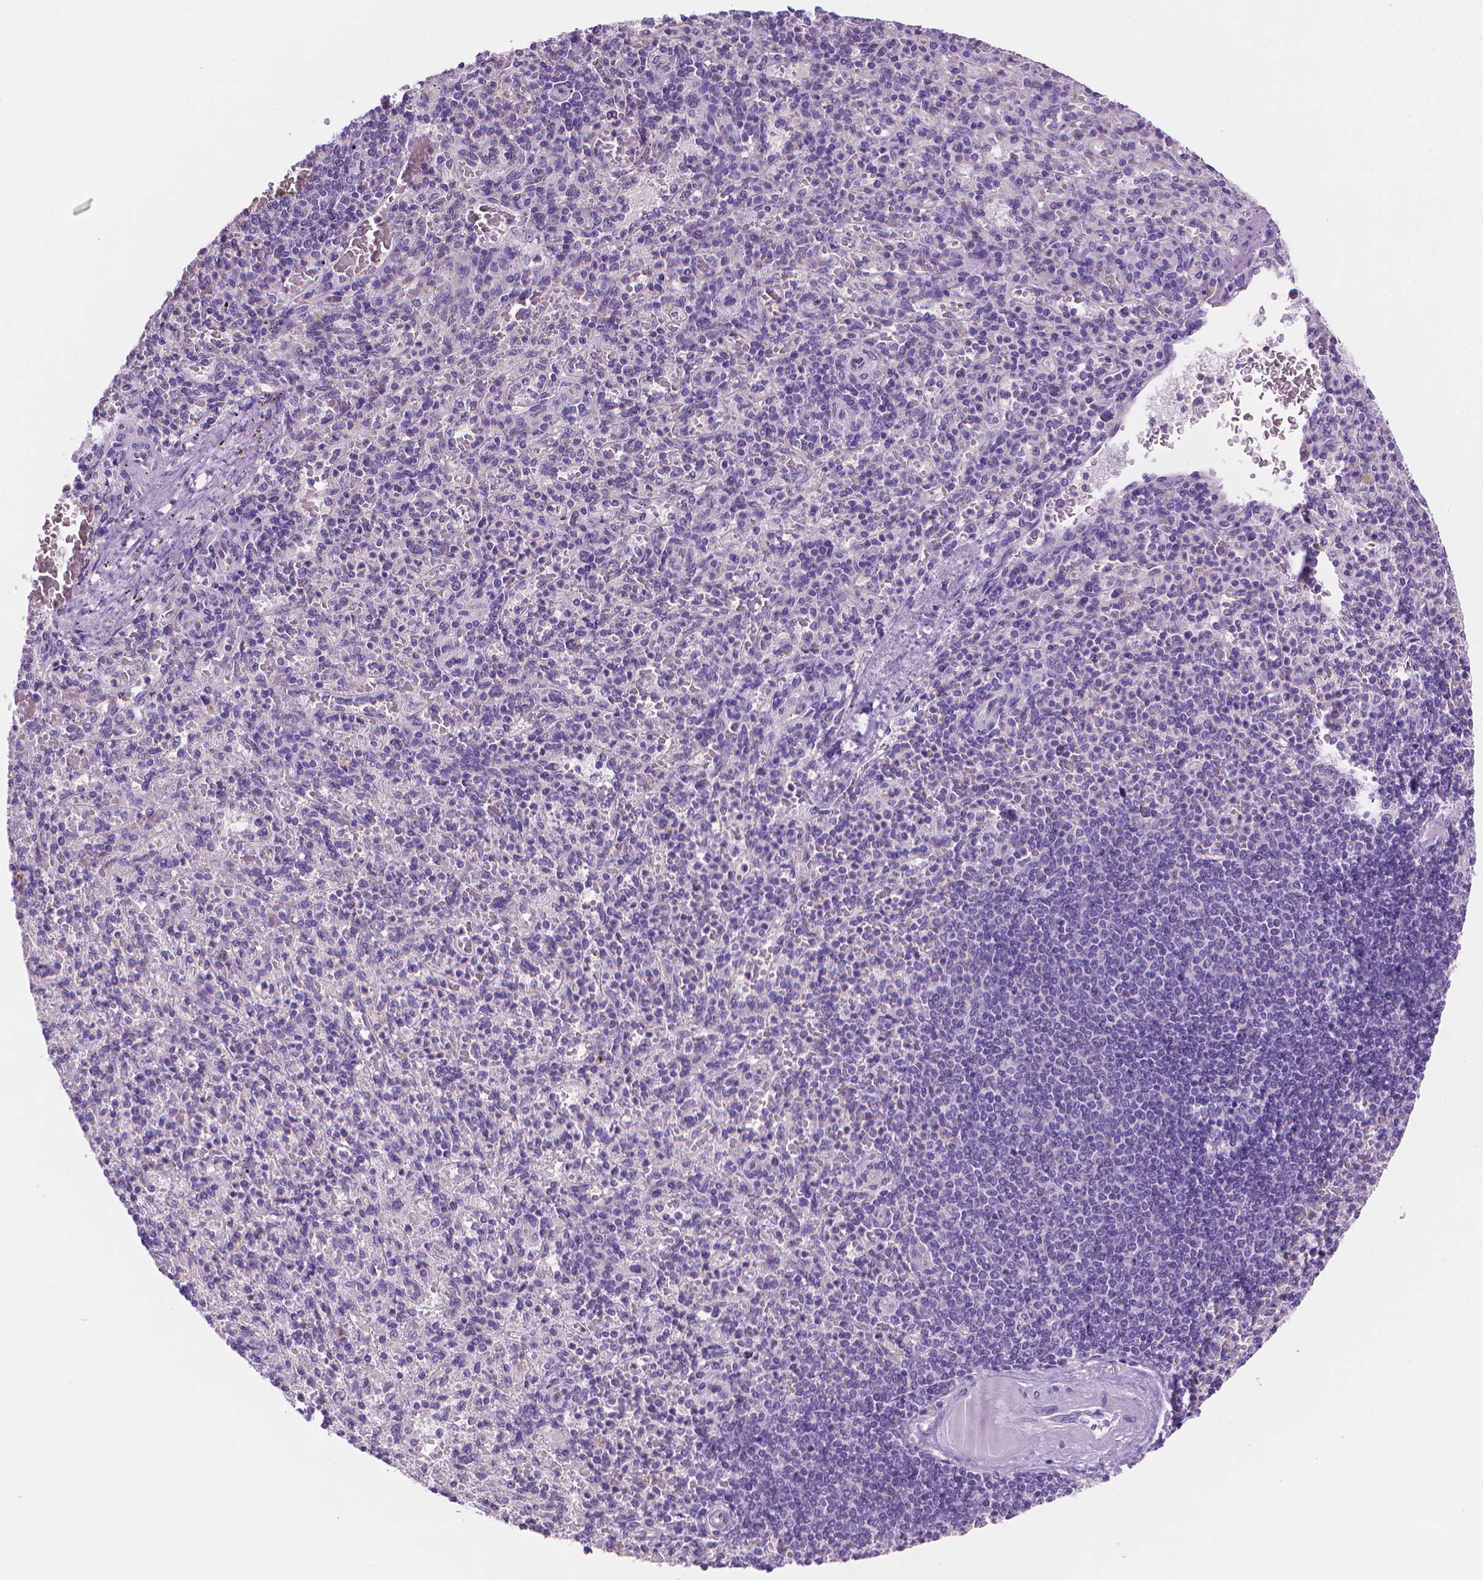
{"staining": {"intensity": "negative", "quantity": "none", "location": "none"}, "tissue": "spleen", "cell_type": "Cells in red pulp", "image_type": "normal", "snomed": [{"axis": "morphology", "description": "Normal tissue, NOS"}, {"axis": "topography", "description": "Spleen"}], "caption": "DAB immunohistochemical staining of unremarkable human spleen reveals no significant expression in cells in red pulp.", "gene": "FASN", "patient": {"sex": "female", "age": 74}}